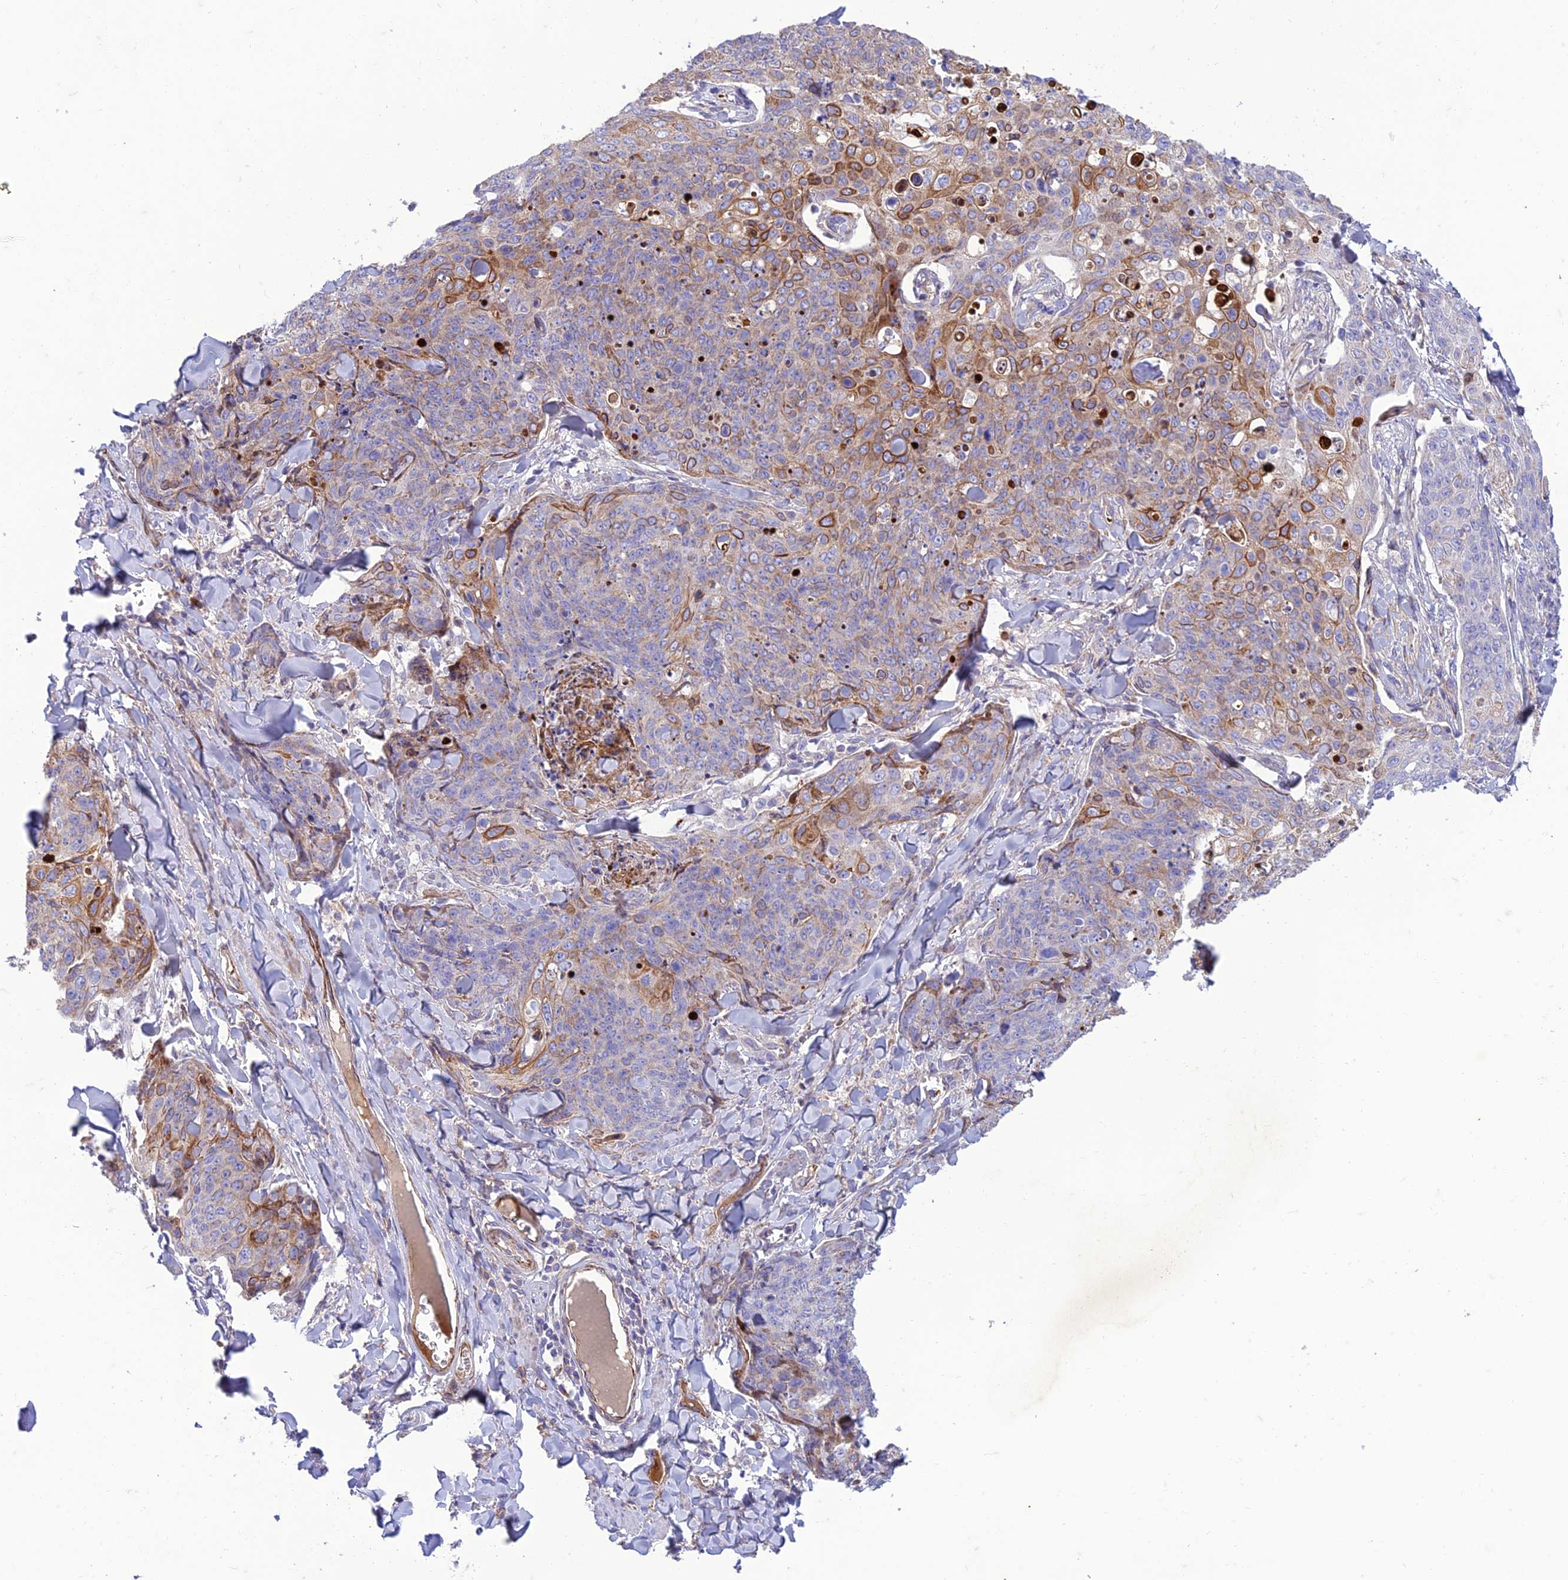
{"staining": {"intensity": "moderate", "quantity": "<25%", "location": "cytoplasmic/membranous"}, "tissue": "skin cancer", "cell_type": "Tumor cells", "image_type": "cancer", "snomed": [{"axis": "morphology", "description": "Squamous cell carcinoma, NOS"}, {"axis": "topography", "description": "Skin"}, {"axis": "topography", "description": "Vulva"}], "caption": "A histopathology image of skin cancer stained for a protein shows moderate cytoplasmic/membranous brown staining in tumor cells. (Stains: DAB (3,3'-diaminobenzidine) in brown, nuclei in blue, Microscopy: brightfield microscopy at high magnification).", "gene": "SEL1L3", "patient": {"sex": "female", "age": 85}}